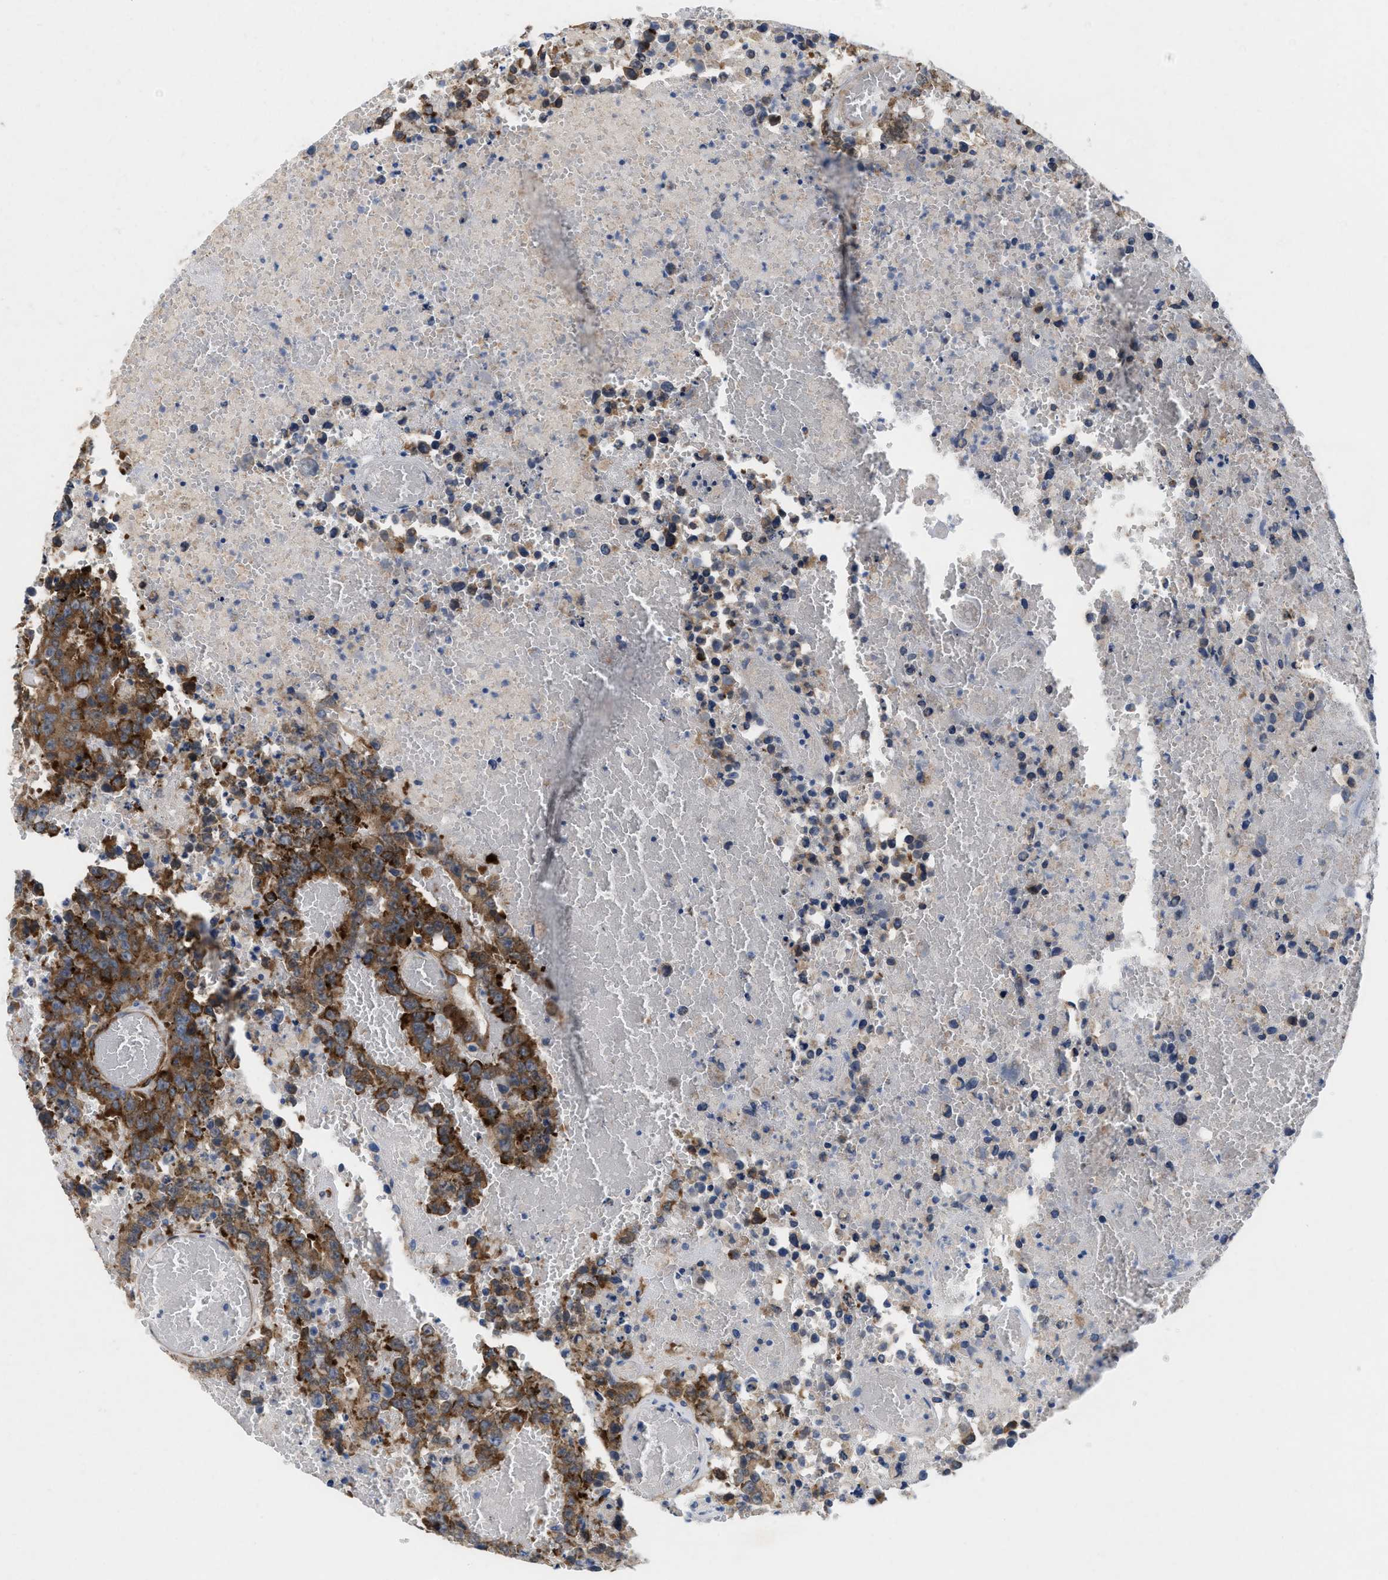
{"staining": {"intensity": "strong", "quantity": ">75%", "location": "cytoplasmic/membranous"}, "tissue": "testis cancer", "cell_type": "Tumor cells", "image_type": "cancer", "snomed": [{"axis": "morphology", "description": "Carcinoma, Embryonal, NOS"}, {"axis": "topography", "description": "Testis"}], "caption": "IHC of testis embryonal carcinoma reveals high levels of strong cytoplasmic/membranous staining in approximately >75% of tumor cells.", "gene": "UBAP2", "patient": {"sex": "male", "age": 25}}